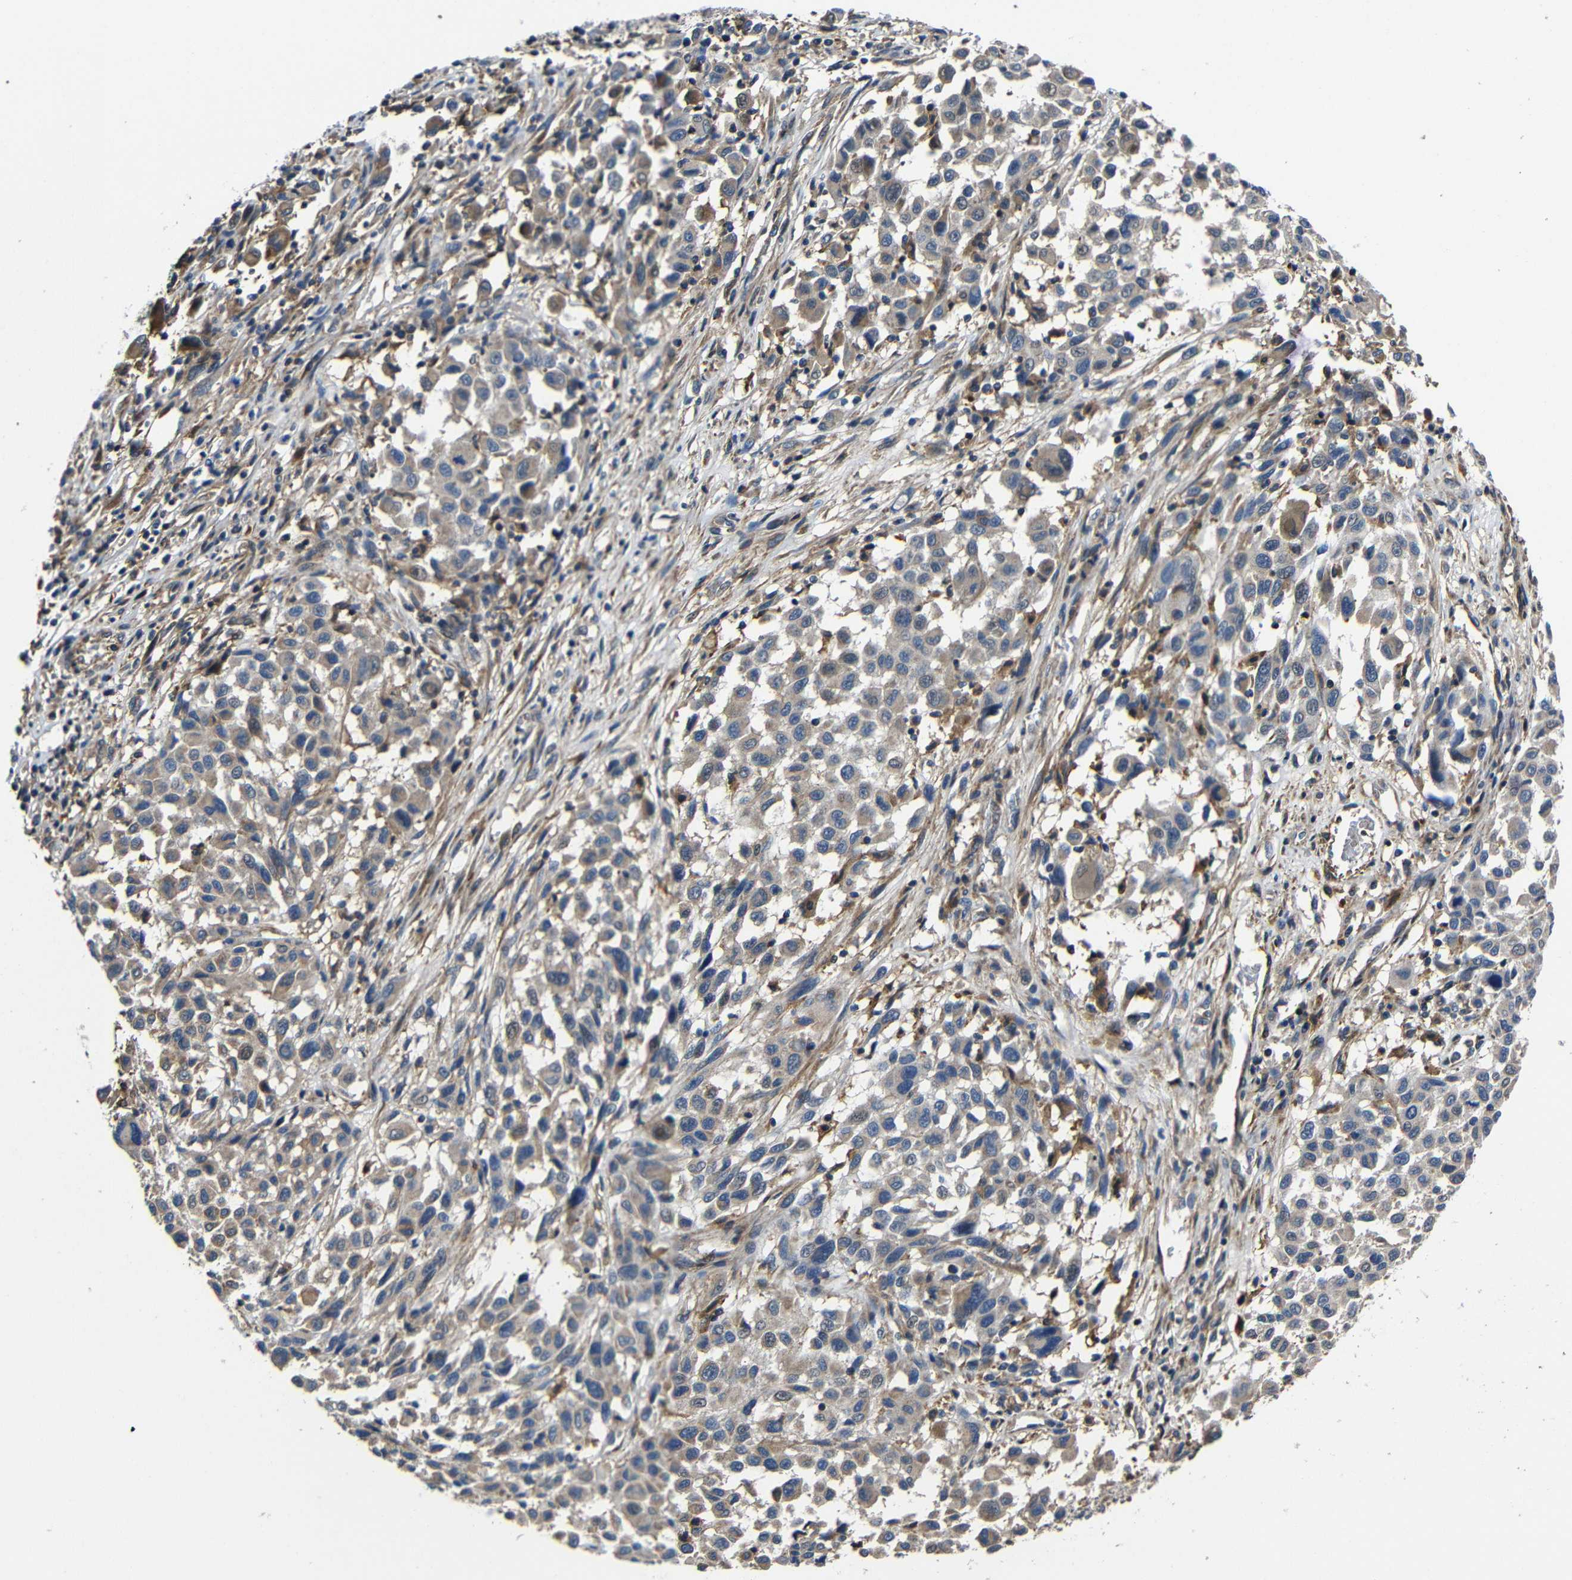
{"staining": {"intensity": "weak", "quantity": "25%-75%", "location": "cytoplasmic/membranous"}, "tissue": "melanoma", "cell_type": "Tumor cells", "image_type": "cancer", "snomed": [{"axis": "morphology", "description": "Malignant melanoma, Metastatic site"}, {"axis": "topography", "description": "Lymph node"}], "caption": "The micrograph shows staining of melanoma, revealing weak cytoplasmic/membranous protein positivity (brown color) within tumor cells. Nuclei are stained in blue.", "gene": "GDI1", "patient": {"sex": "male", "age": 61}}